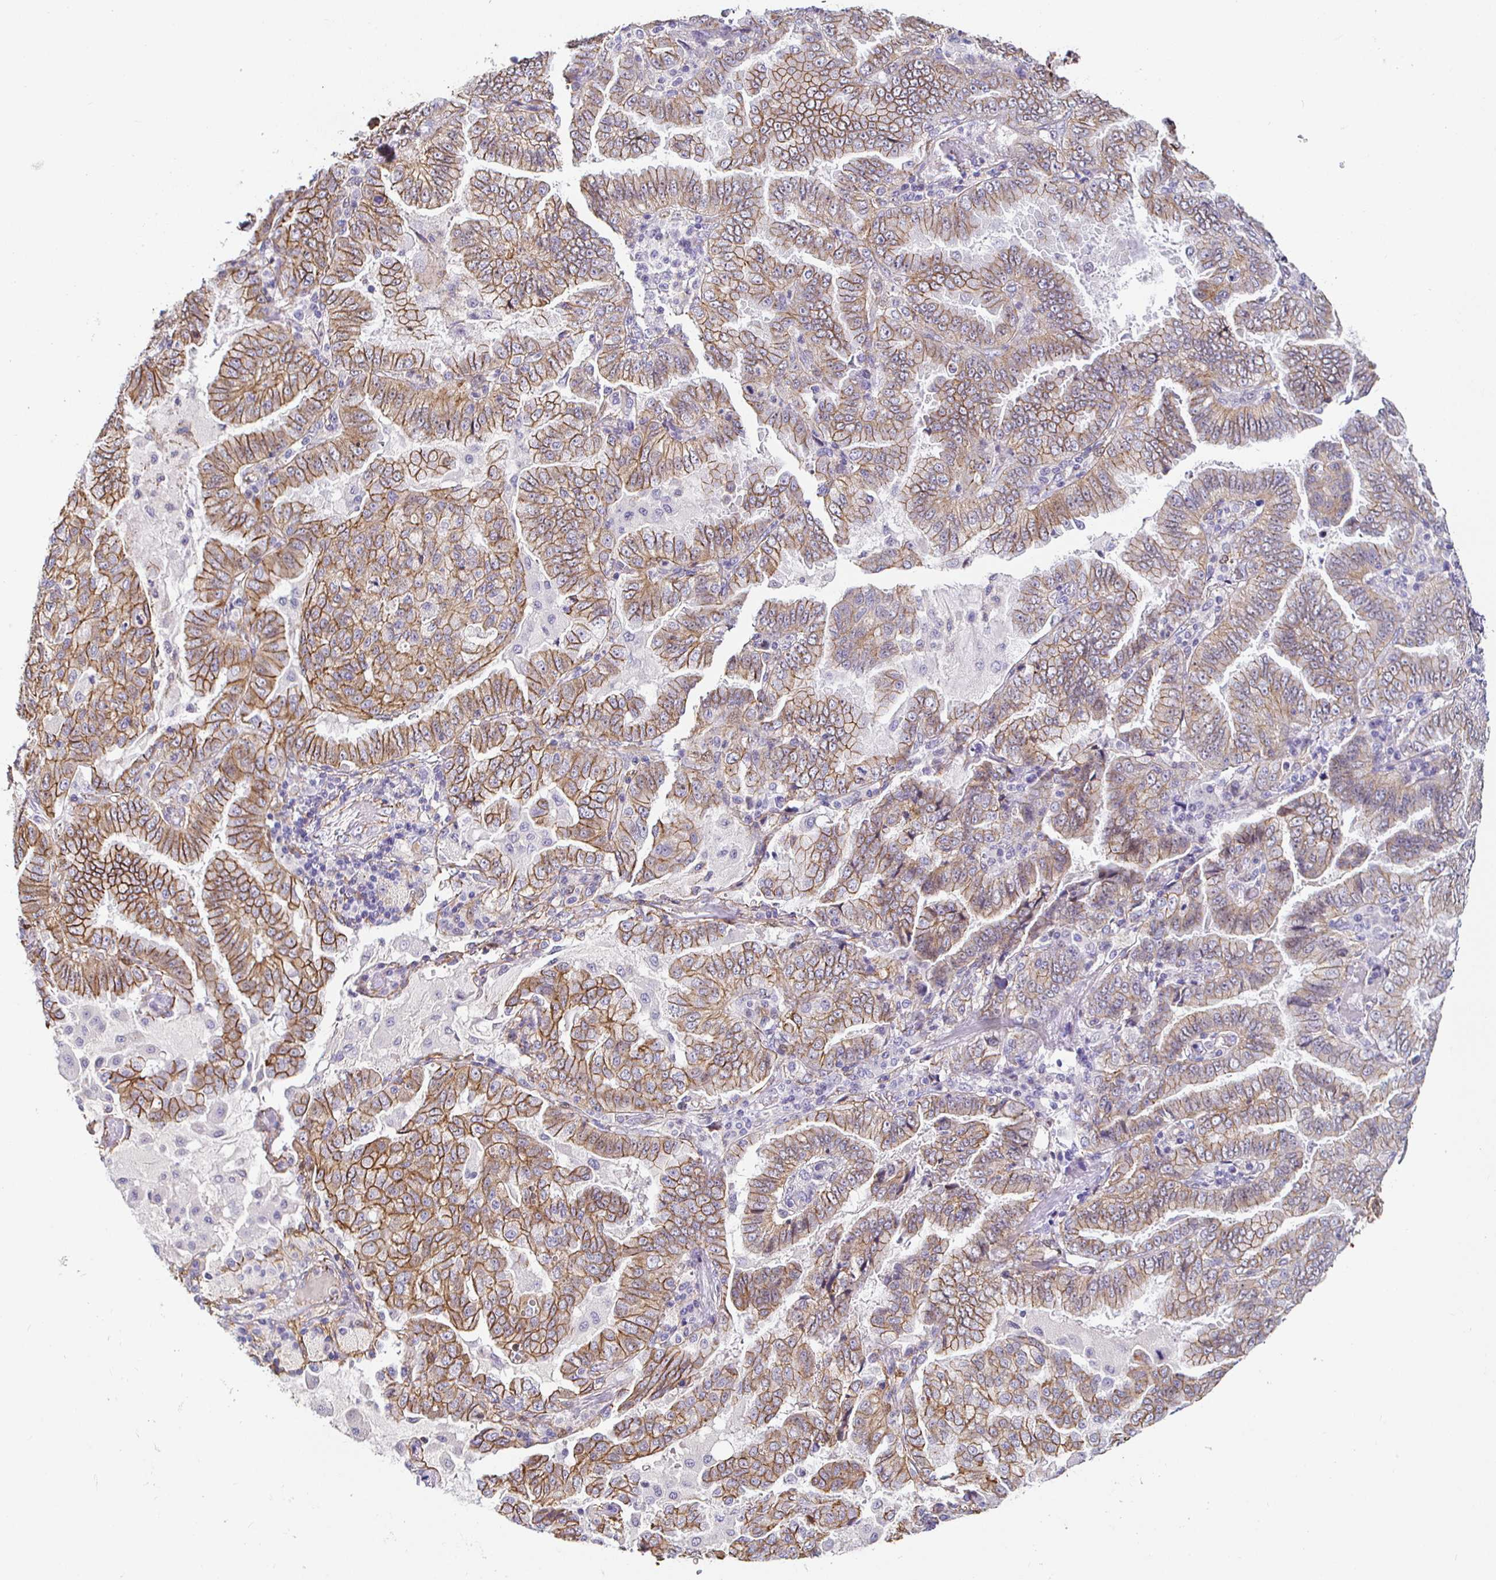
{"staining": {"intensity": "moderate", "quantity": "25%-75%", "location": "cytoplasmic/membranous"}, "tissue": "lung cancer", "cell_type": "Tumor cells", "image_type": "cancer", "snomed": [{"axis": "morphology", "description": "Aneuploidy"}, {"axis": "morphology", "description": "Adenocarcinoma, NOS"}, {"axis": "morphology", "description": "Adenocarcinoma, metastatic, NOS"}, {"axis": "topography", "description": "Lymph node"}, {"axis": "topography", "description": "Lung"}], "caption": "A brown stain highlights moderate cytoplasmic/membranous expression of a protein in lung cancer tumor cells. The protein is stained brown, and the nuclei are stained in blue (DAB IHC with brightfield microscopy, high magnification).", "gene": "PIWIL3", "patient": {"sex": "female", "age": 48}}